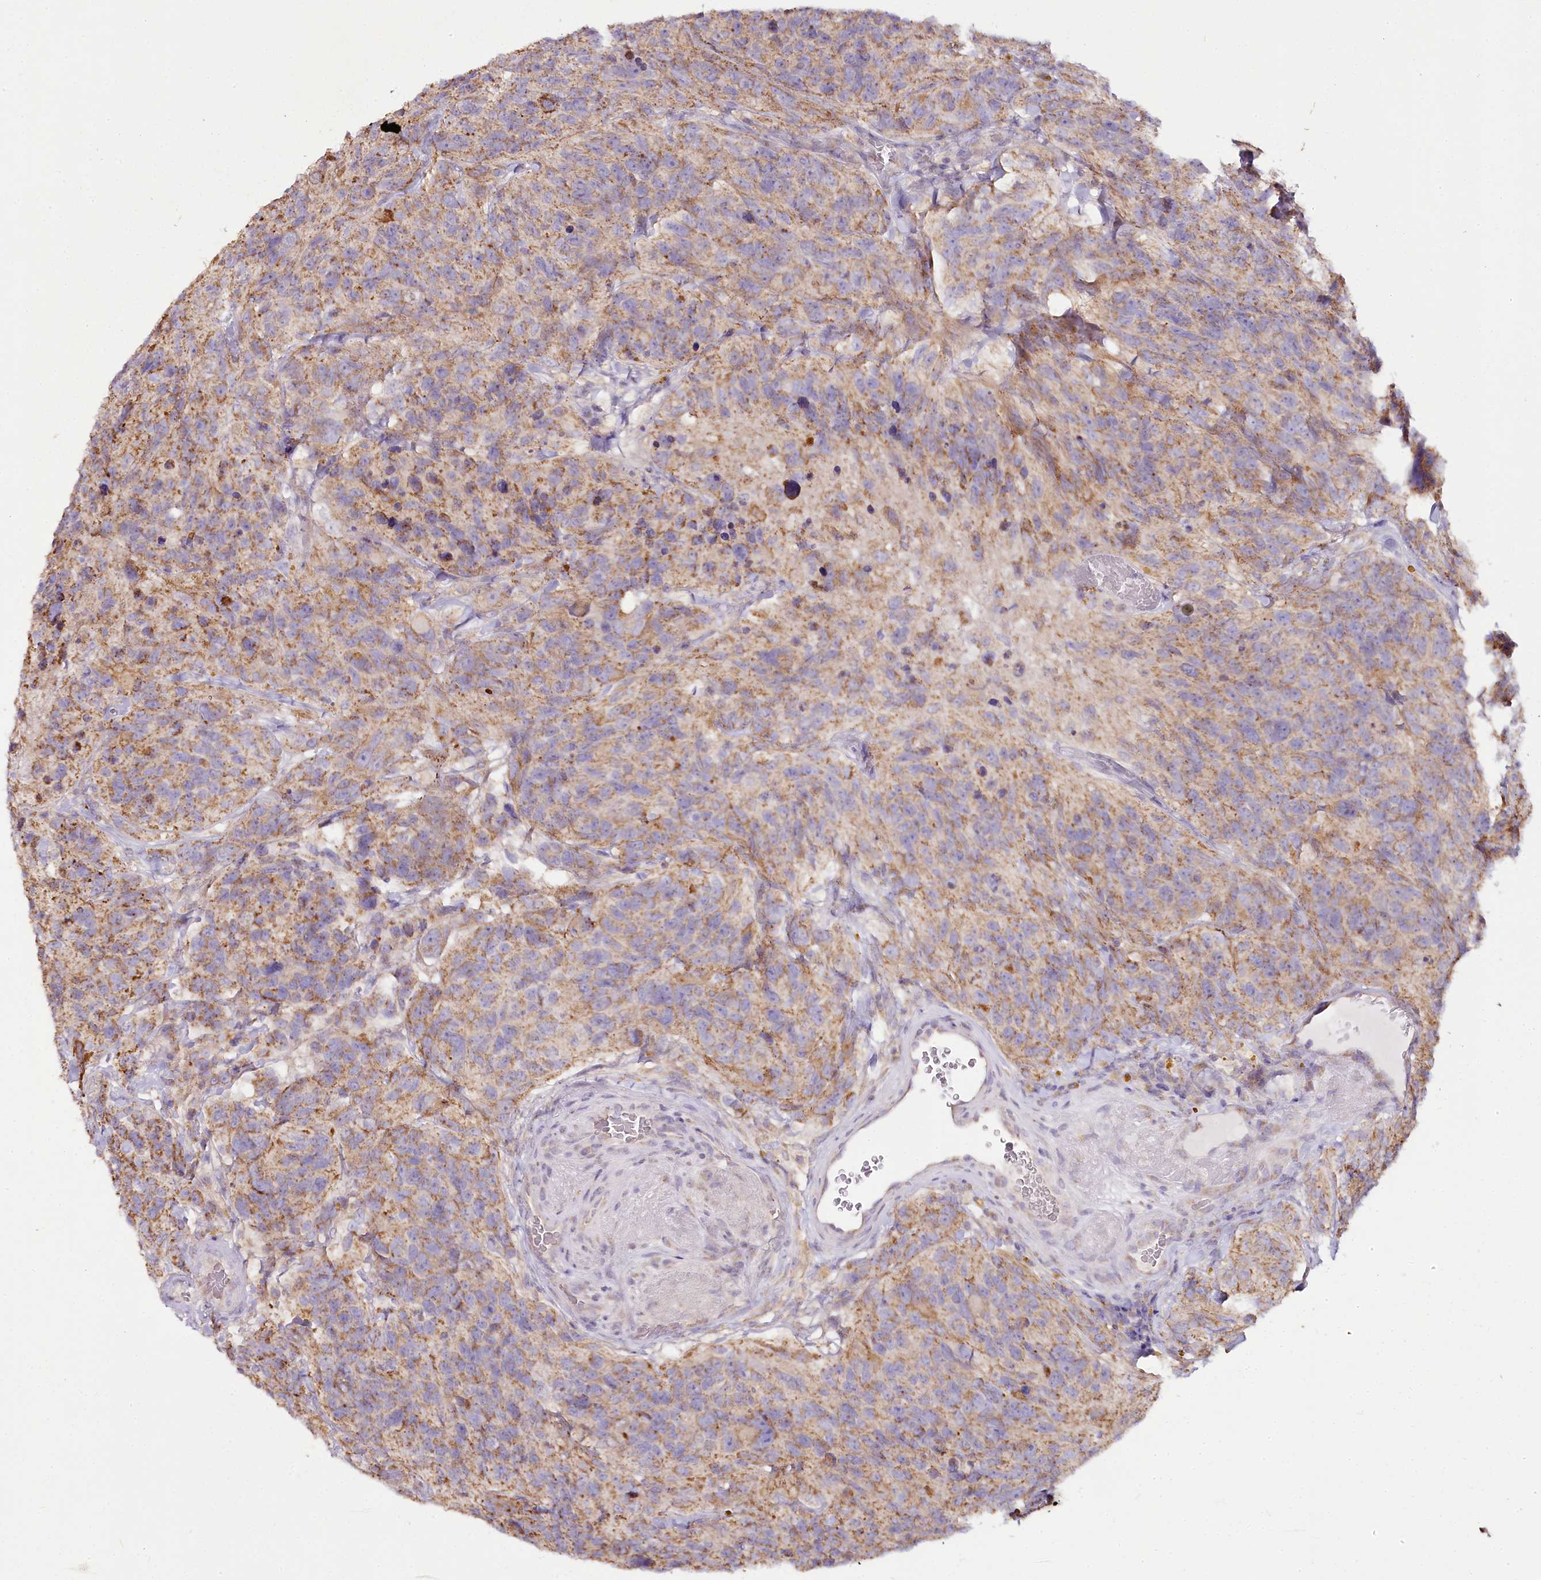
{"staining": {"intensity": "moderate", "quantity": ">75%", "location": "cytoplasmic/membranous"}, "tissue": "glioma", "cell_type": "Tumor cells", "image_type": "cancer", "snomed": [{"axis": "morphology", "description": "Glioma, malignant, High grade"}, {"axis": "topography", "description": "Brain"}], "caption": "Moderate cytoplasmic/membranous positivity is appreciated in about >75% of tumor cells in glioma.", "gene": "ACOX2", "patient": {"sex": "male", "age": 69}}